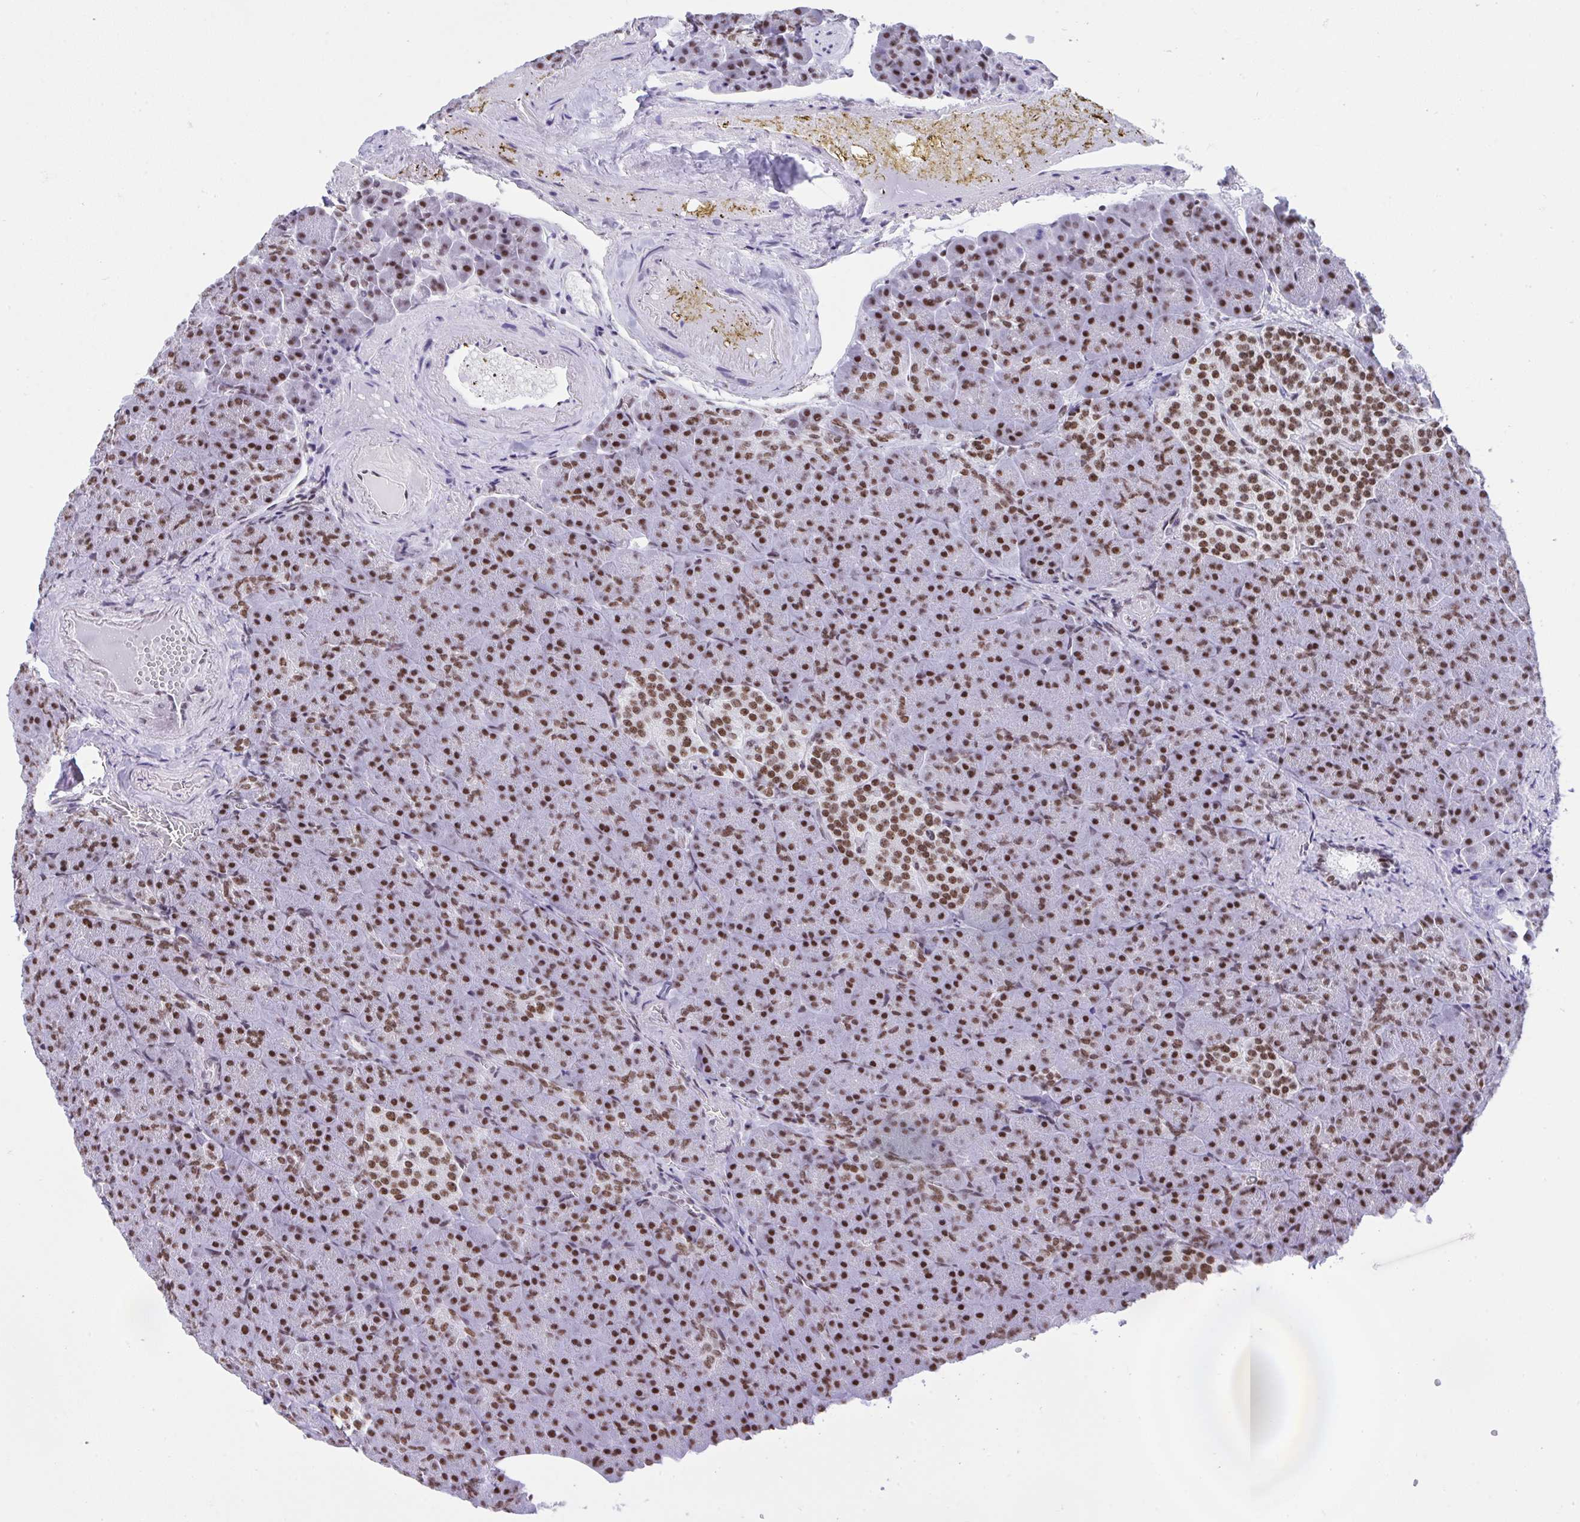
{"staining": {"intensity": "moderate", "quantity": ">75%", "location": "nuclear"}, "tissue": "pancreas", "cell_type": "Exocrine glandular cells", "image_type": "normal", "snomed": [{"axis": "morphology", "description": "Normal tissue, NOS"}, {"axis": "topography", "description": "Pancreas"}], "caption": "Brown immunohistochemical staining in unremarkable human pancreas demonstrates moderate nuclear positivity in about >75% of exocrine glandular cells. (DAB IHC with brightfield microscopy, high magnification).", "gene": "DDX52", "patient": {"sex": "female", "age": 74}}